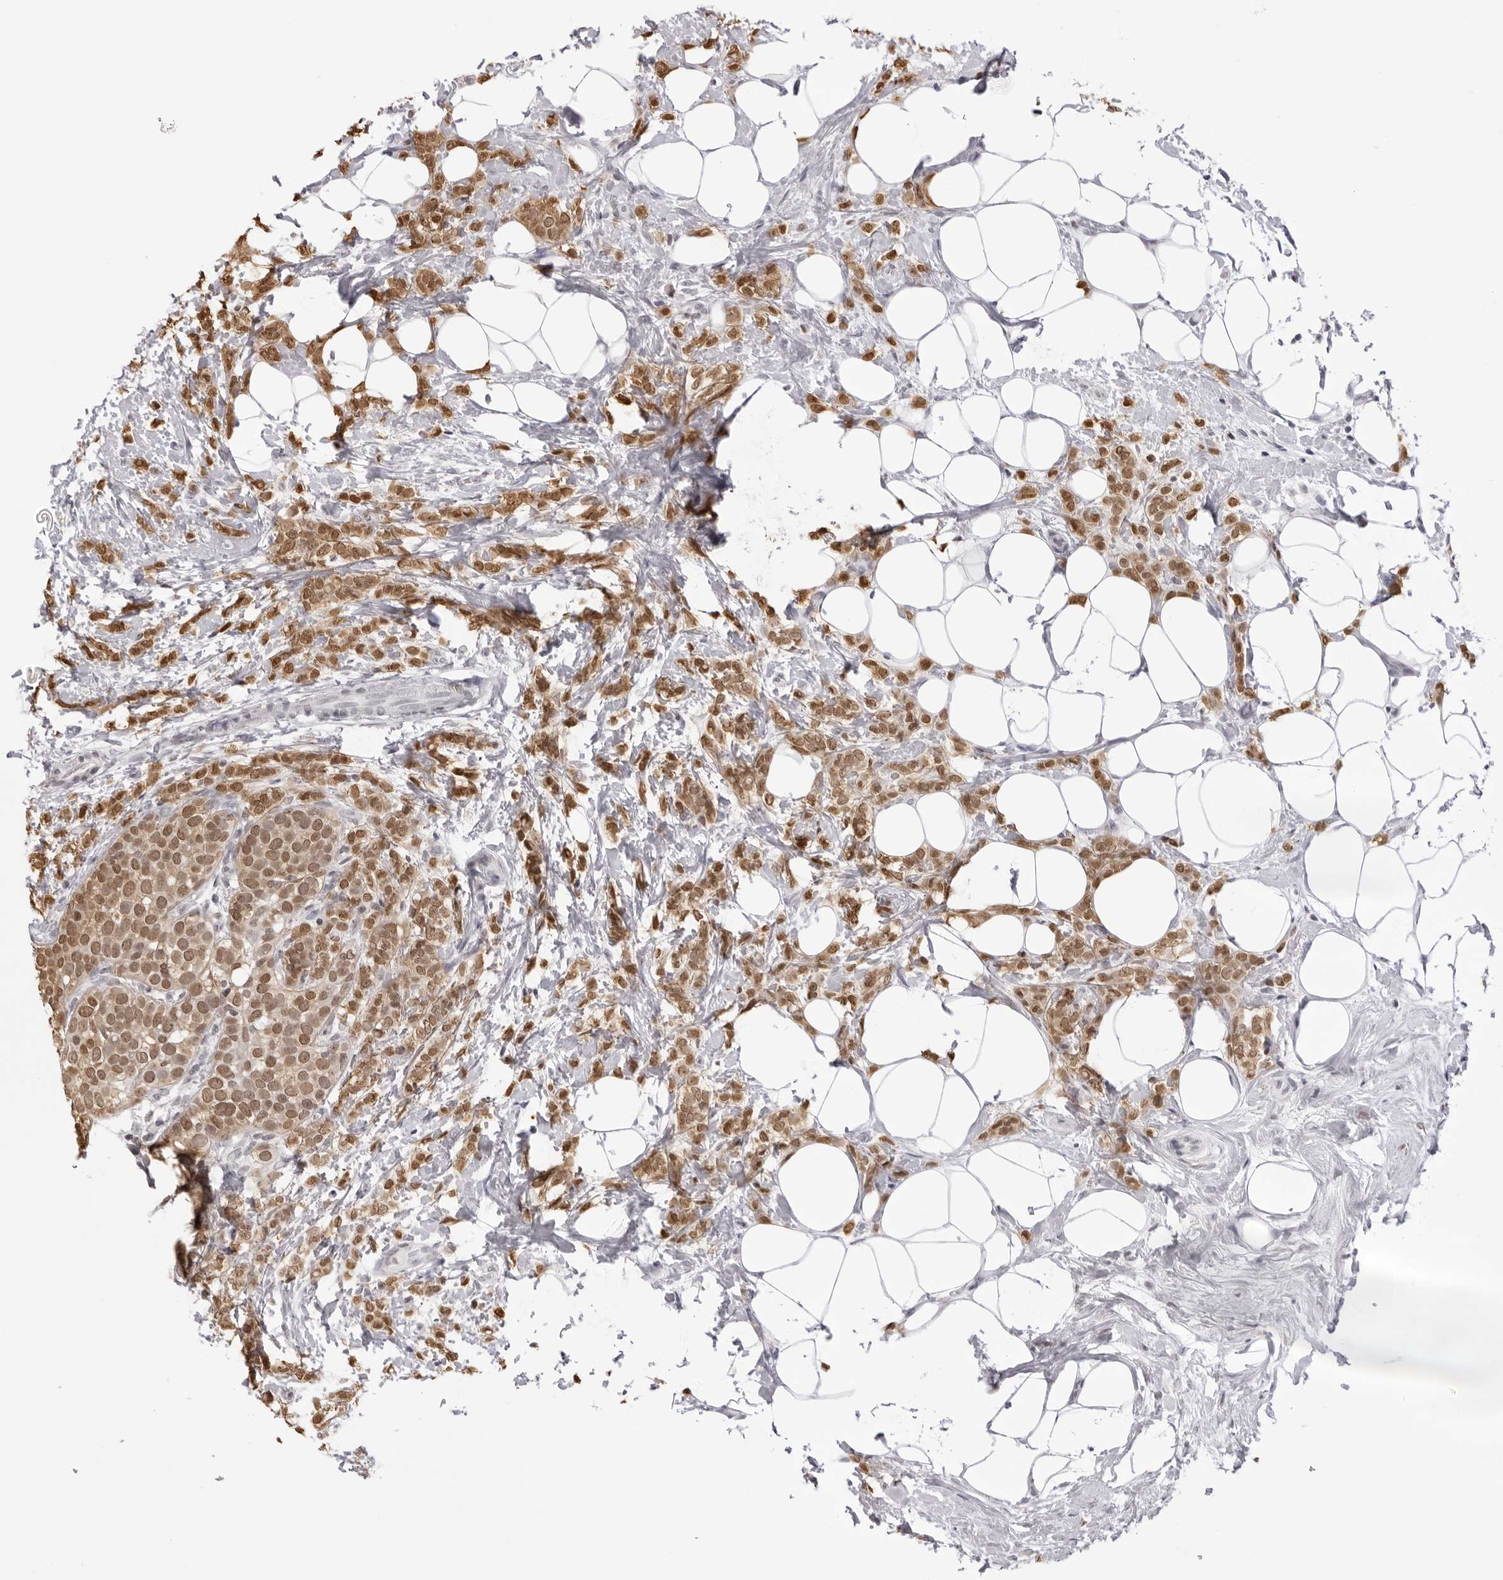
{"staining": {"intensity": "moderate", "quantity": ">75%", "location": "cytoplasmic/membranous,nuclear"}, "tissue": "breast cancer", "cell_type": "Tumor cells", "image_type": "cancer", "snomed": [{"axis": "morphology", "description": "Lobular carcinoma"}, {"axis": "topography", "description": "Breast"}], "caption": "The micrograph reveals immunohistochemical staining of breast cancer (lobular carcinoma). There is moderate cytoplasmic/membranous and nuclear expression is appreciated in approximately >75% of tumor cells.", "gene": "HSPA4", "patient": {"sex": "female", "age": 50}}